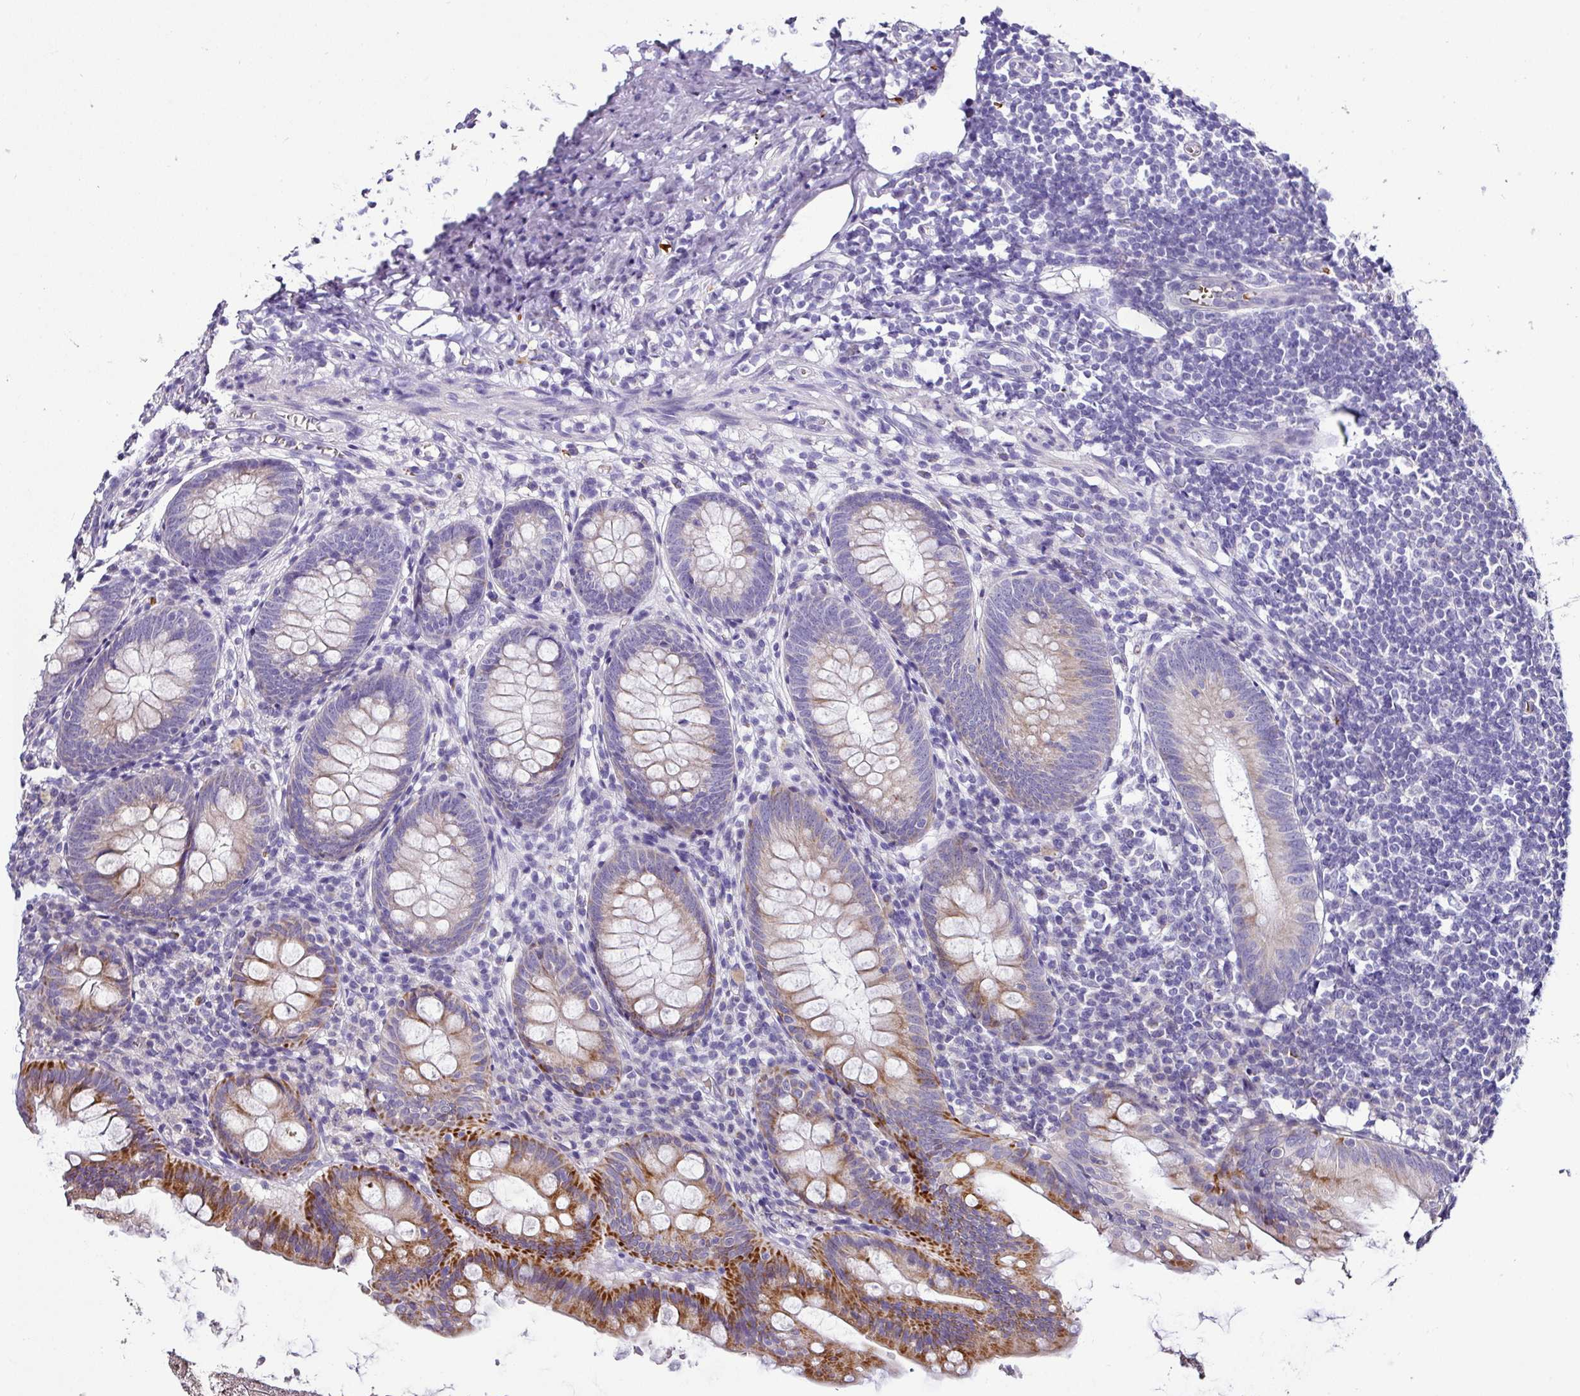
{"staining": {"intensity": "moderate", "quantity": "<25%", "location": "cytoplasmic/membranous"}, "tissue": "appendix", "cell_type": "Glandular cells", "image_type": "normal", "snomed": [{"axis": "morphology", "description": "Normal tissue, NOS"}, {"axis": "topography", "description": "Appendix"}], "caption": "Appendix stained with a brown dye shows moderate cytoplasmic/membranous positive expression in approximately <25% of glandular cells.", "gene": "NAPSA", "patient": {"sex": "female", "age": 51}}